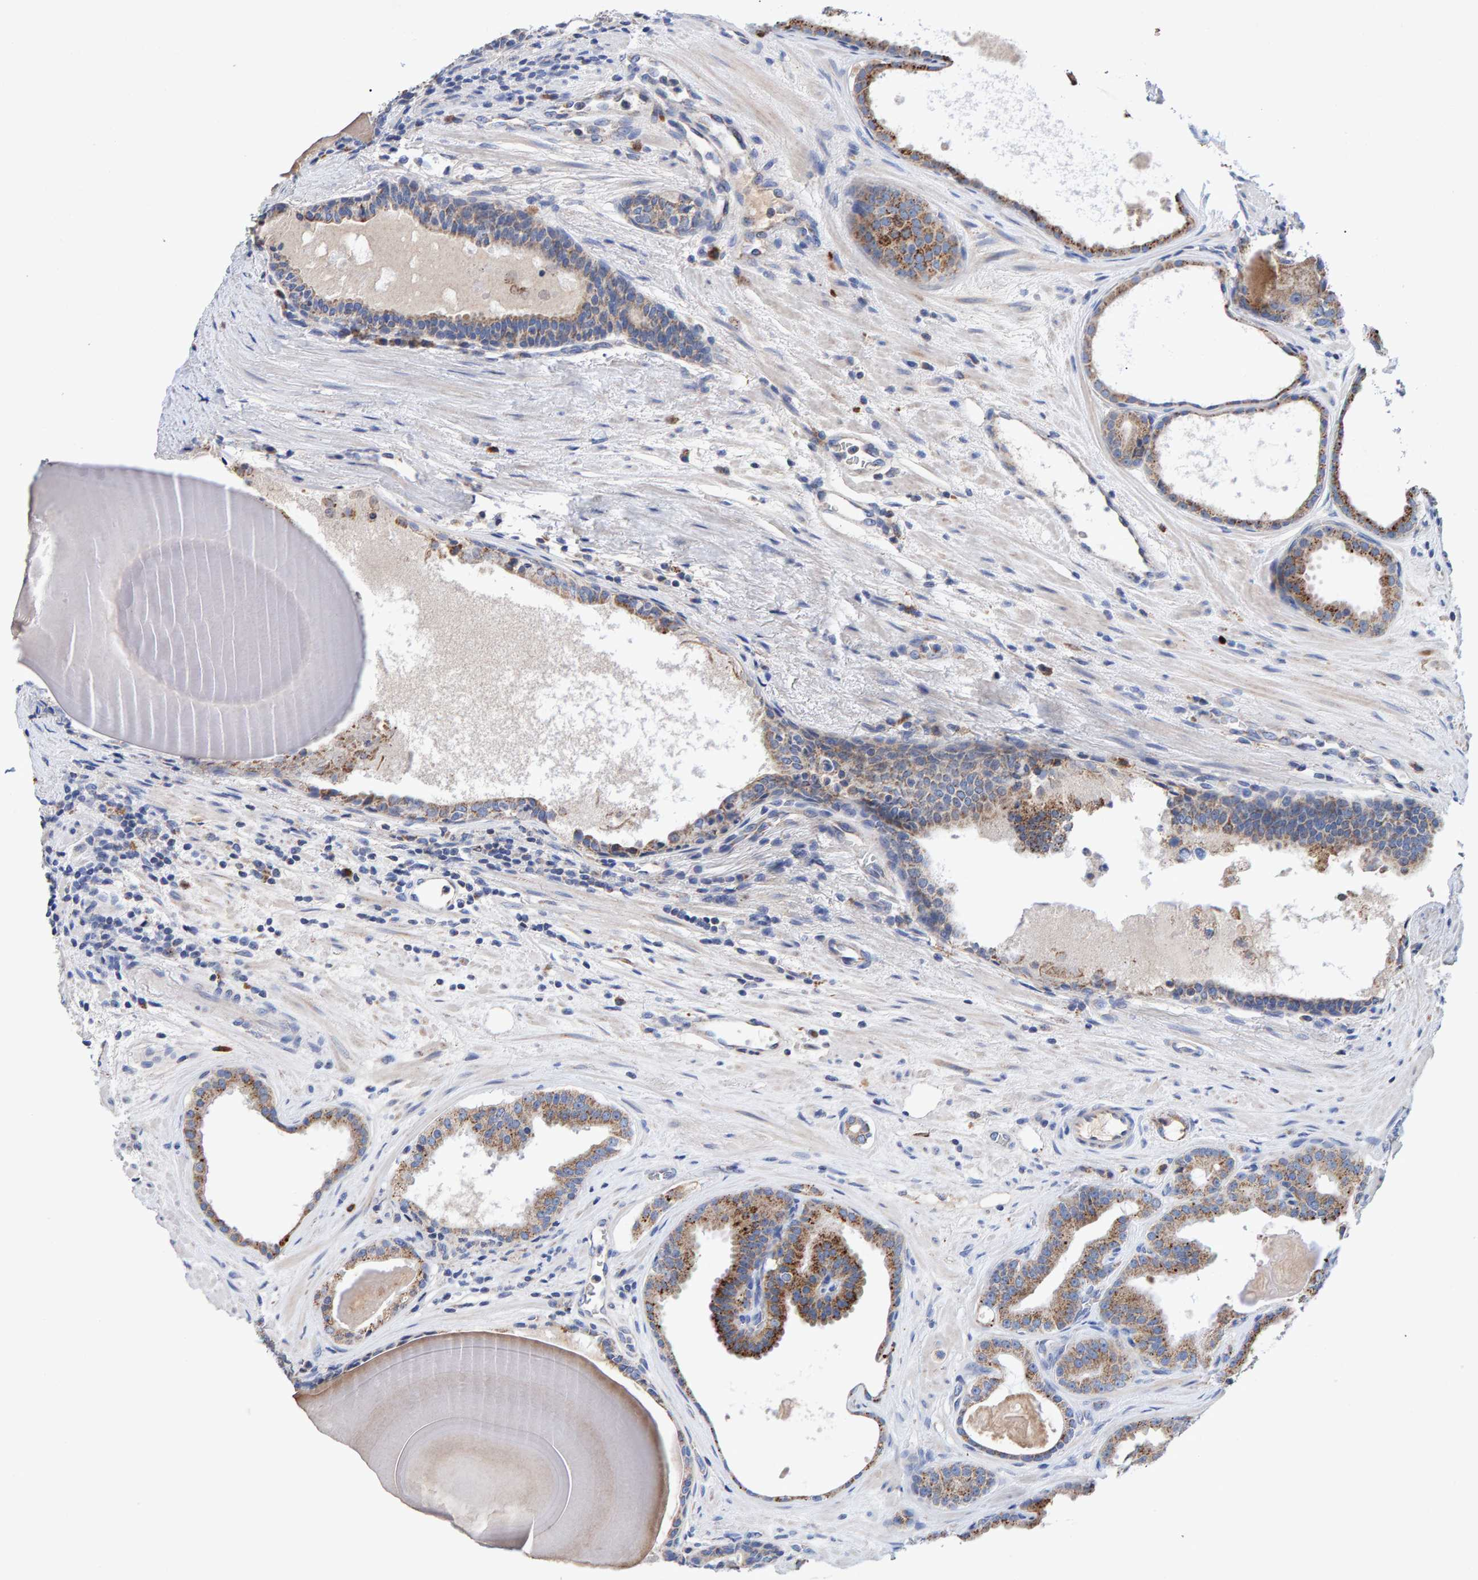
{"staining": {"intensity": "moderate", "quantity": ">75%", "location": "cytoplasmic/membranous"}, "tissue": "prostate cancer", "cell_type": "Tumor cells", "image_type": "cancer", "snomed": [{"axis": "morphology", "description": "Adenocarcinoma, High grade"}, {"axis": "topography", "description": "Prostate"}], "caption": "Protein staining exhibits moderate cytoplasmic/membranous staining in about >75% of tumor cells in prostate cancer.", "gene": "EFR3A", "patient": {"sex": "male", "age": 60}}